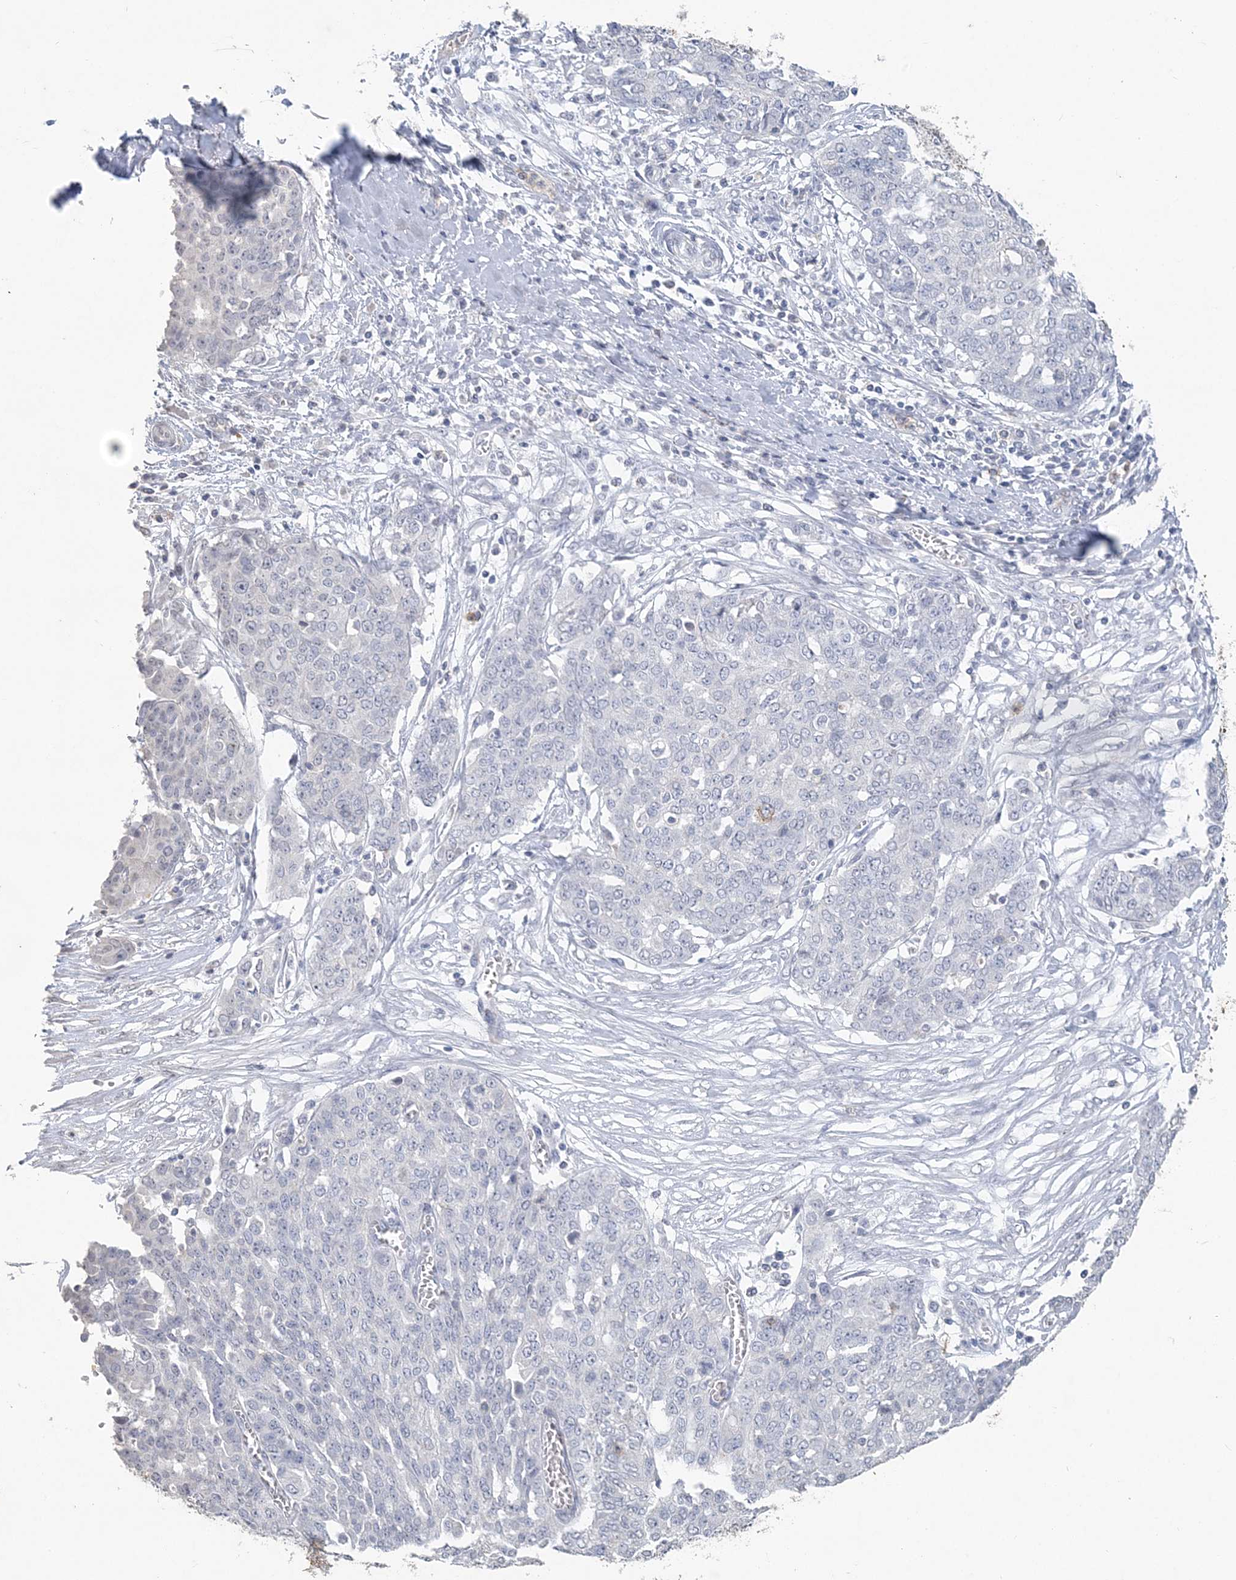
{"staining": {"intensity": "negative", "quantity": "none", "location": "none"}, "tissue": "ovarian cancer", "cell_type": "Tumor cells", "image_type": "cancer", "snomed": [{"axis": "morphology", "description": "Cystadenocarcinoma, serous, NOS"}, {"axis": "topography", "description": "Soft tissue"}, {"axis": "topography", "description": "Ovary"}], "caption": "Human ovarian cancer (serous cystadenocarcinoma) stained for a protein using IHC reveals no expression in tumor cells.", "gene": "PDCD1", "patient": {"sex": "female", "age": 57}}